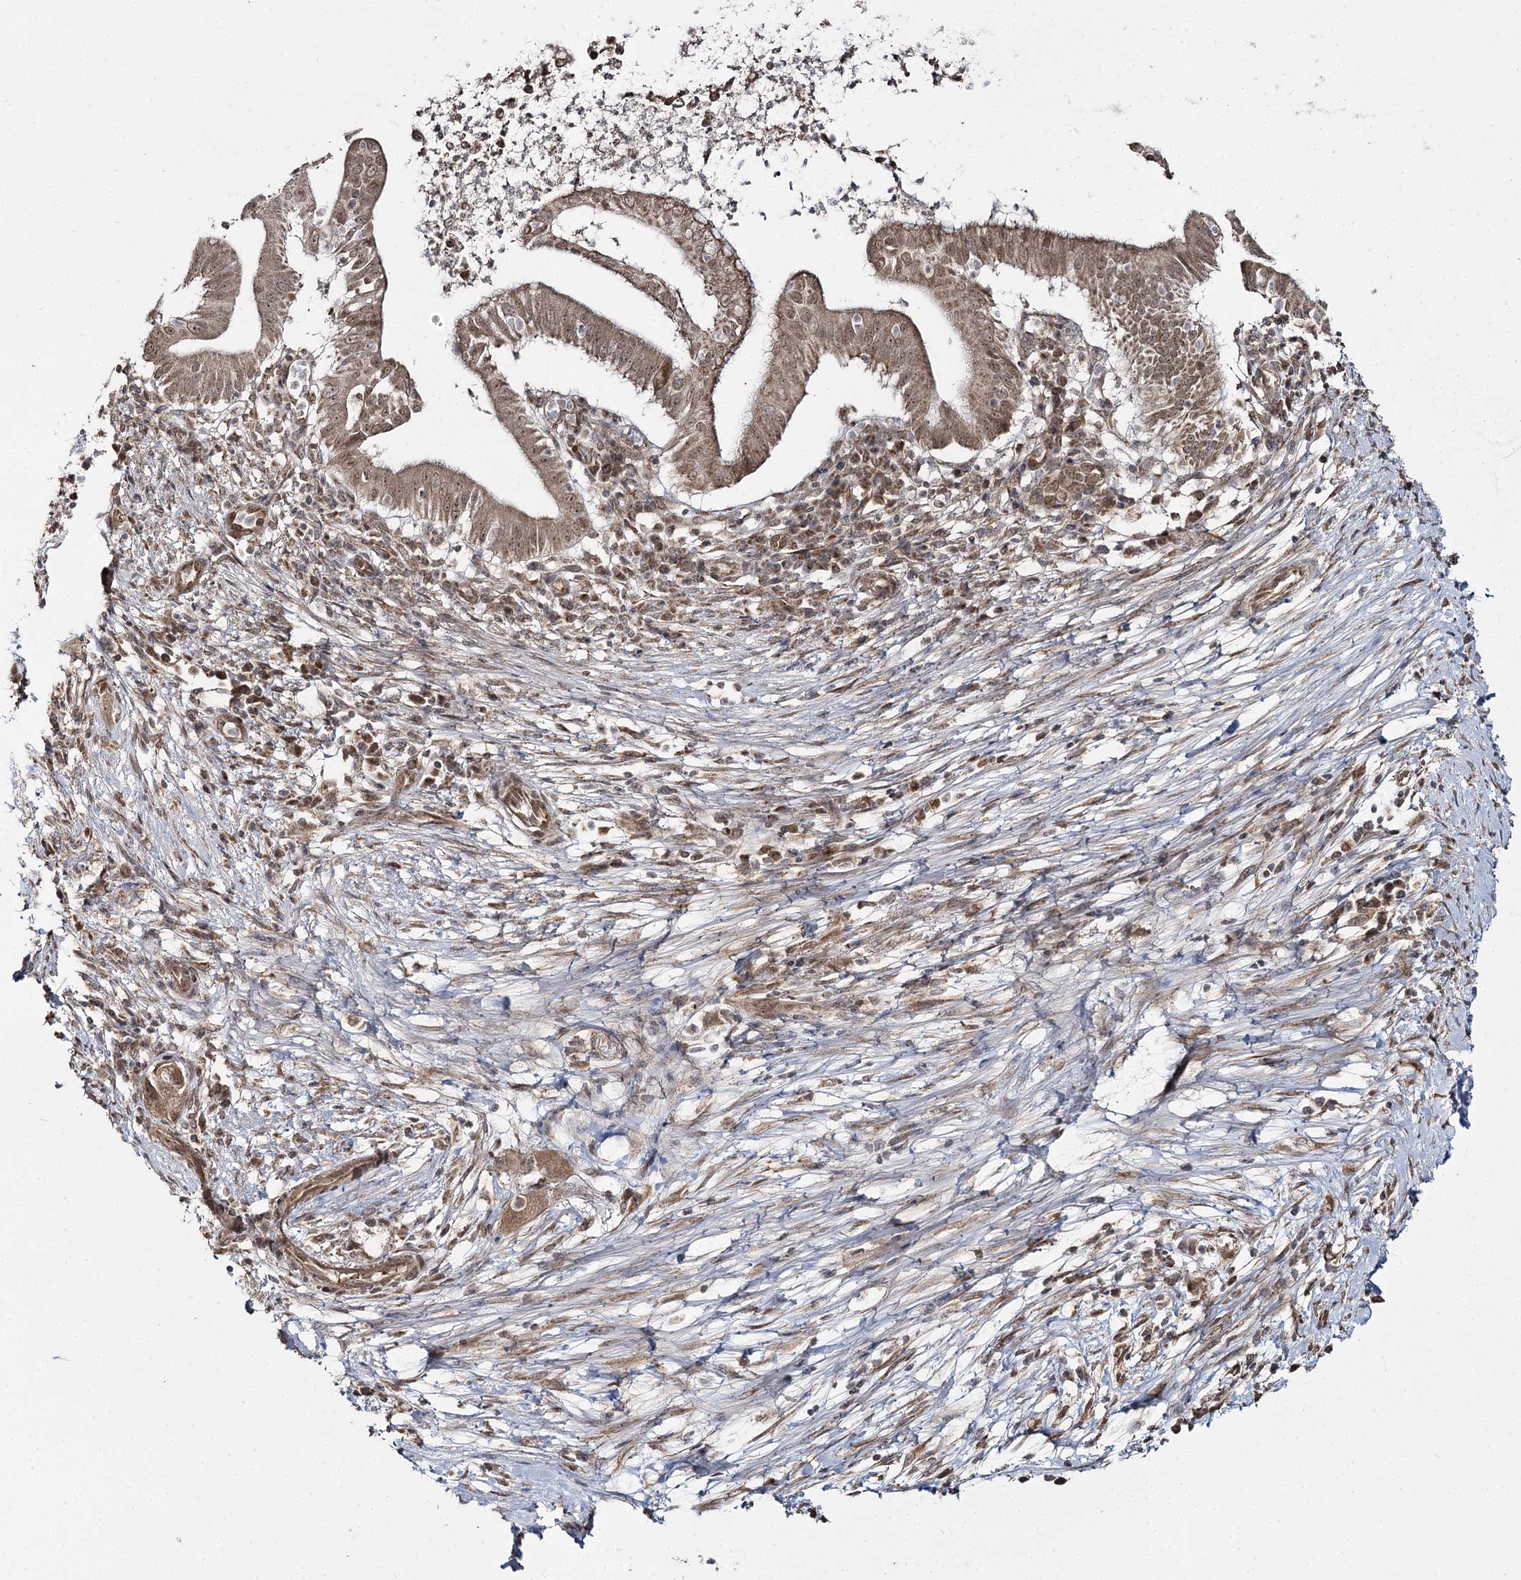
{"staining": {"intensity": "moderate", "quantity": ">75%", "location": "cytoplasmic/membranous,nuclear"}, "tissue": "pancreatic cancer", "cell_type": "Tumor cells", "image_type": "cancer", "snomed": [{"axis": "morphology", "description": "Adenocarcinoma, NOS"}, {"axis": "topography", "description": "Pancreas"}], "caption": "Pancreatic cancer (adenocarcinoma) stained with a protein marker exhibits moderate staining in tumor cells.", "gene": "TRNT1", "patient": {"sex": "male", "age": 68}}